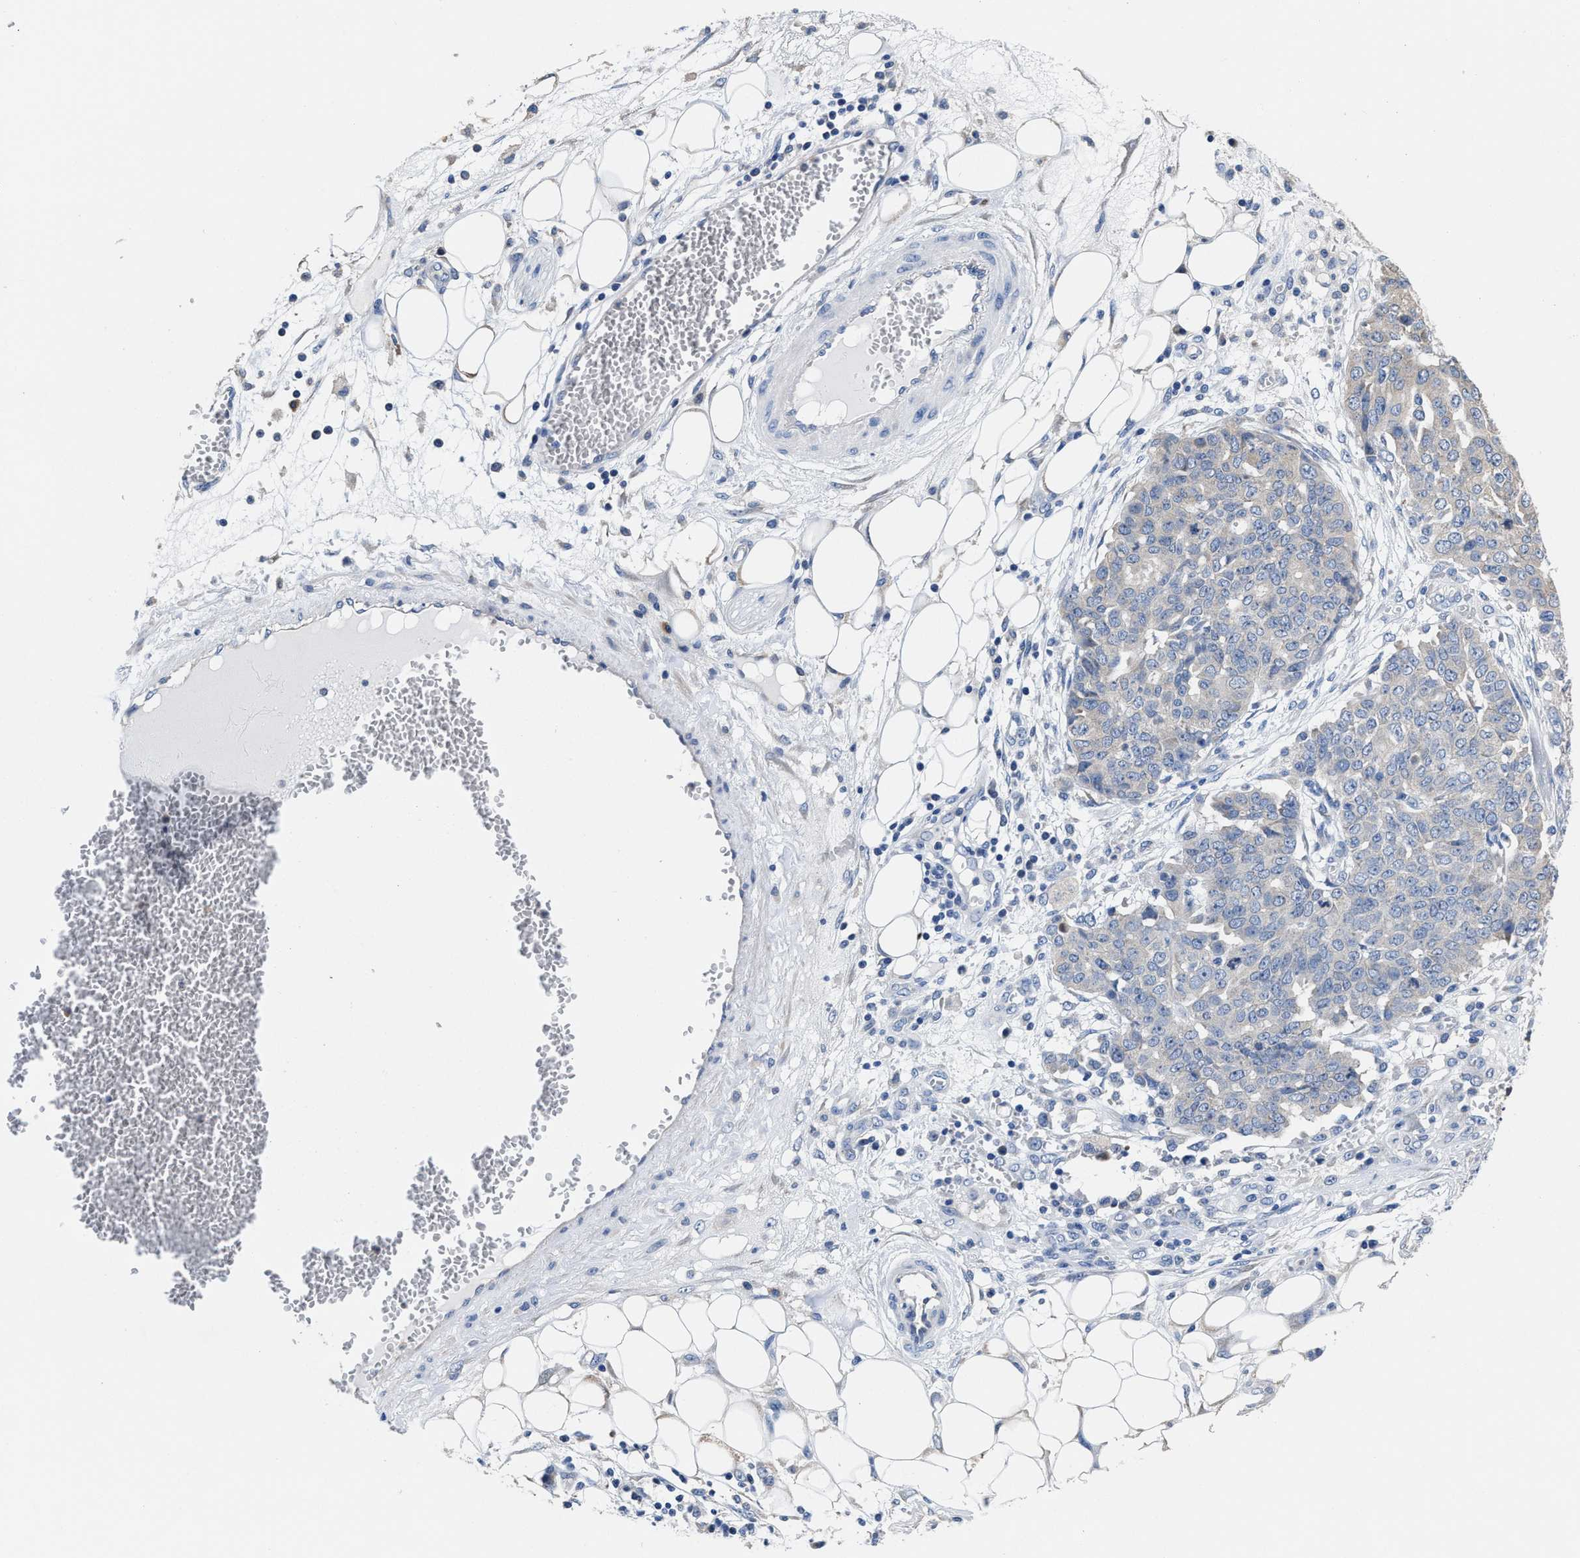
{"staining": {"intensity": "negative", "quantity": "none", "location": "none"}, "tissue": "ovarian cancer", "cell_type": "Tumor cells", "image_type": "cancer", "snomed": [{"axis": "morphology", "description": "Cystadenocarcinoma, serous, NOS"}, {"axis": "topography", "description": "Soft tissue"}, {"axis": "topography", "description": "Ovary"}], "caption": "The IHC photomicrograph has no significant positivity in tumor cells of ovarian cancer tissue. The staining was performed using DAB to visualize the protein expression in brown, while the nuclei were stained in blue with hematoxylin (Magnification: 20x).", "gene": "HOOK1", "patient": {"sex": "female", "age": 57}}